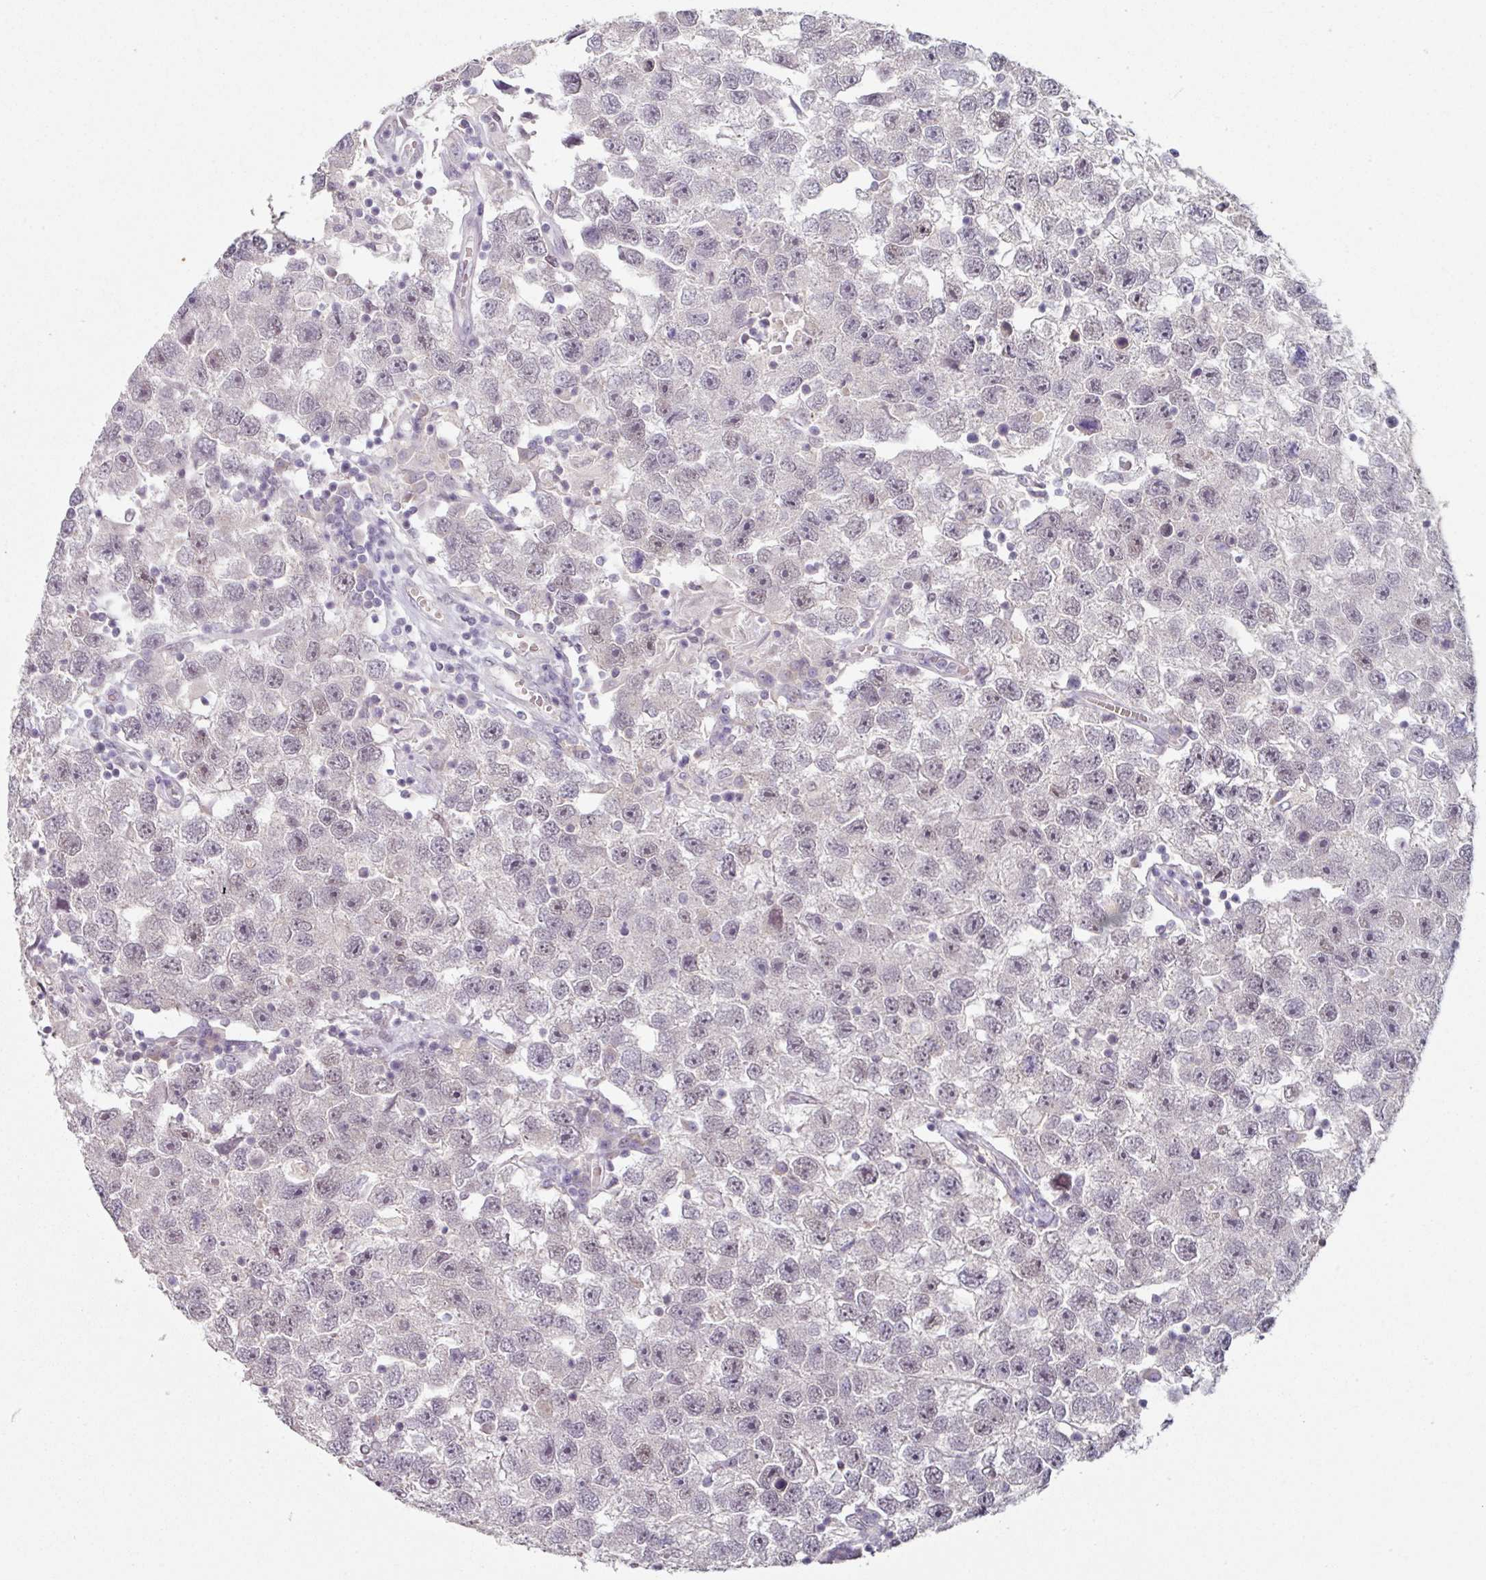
{"staining": {"intensity": "weak", "quantity": "<25%", "location": "nuclear"}, "tissue": "testis cancer", "cell_type": "Tumor cells", "image_type": "cancer", "snomed": [{"axis": "morphology", "description": "Seminoma, NOS"}, {"axis": "topography", "description": "Testis"}], "caption": "Tumor cells show no significant expression in seminoma (testis). Brightfield microscopy of immunohistochemistry (IHC) stained with DAB (3,3'-diaminobenzidine) (brown) and hematoxylin (blue), captured at high magnification.", "gene": "ELK1", "patient": {"sex": "male", "age": 26}}